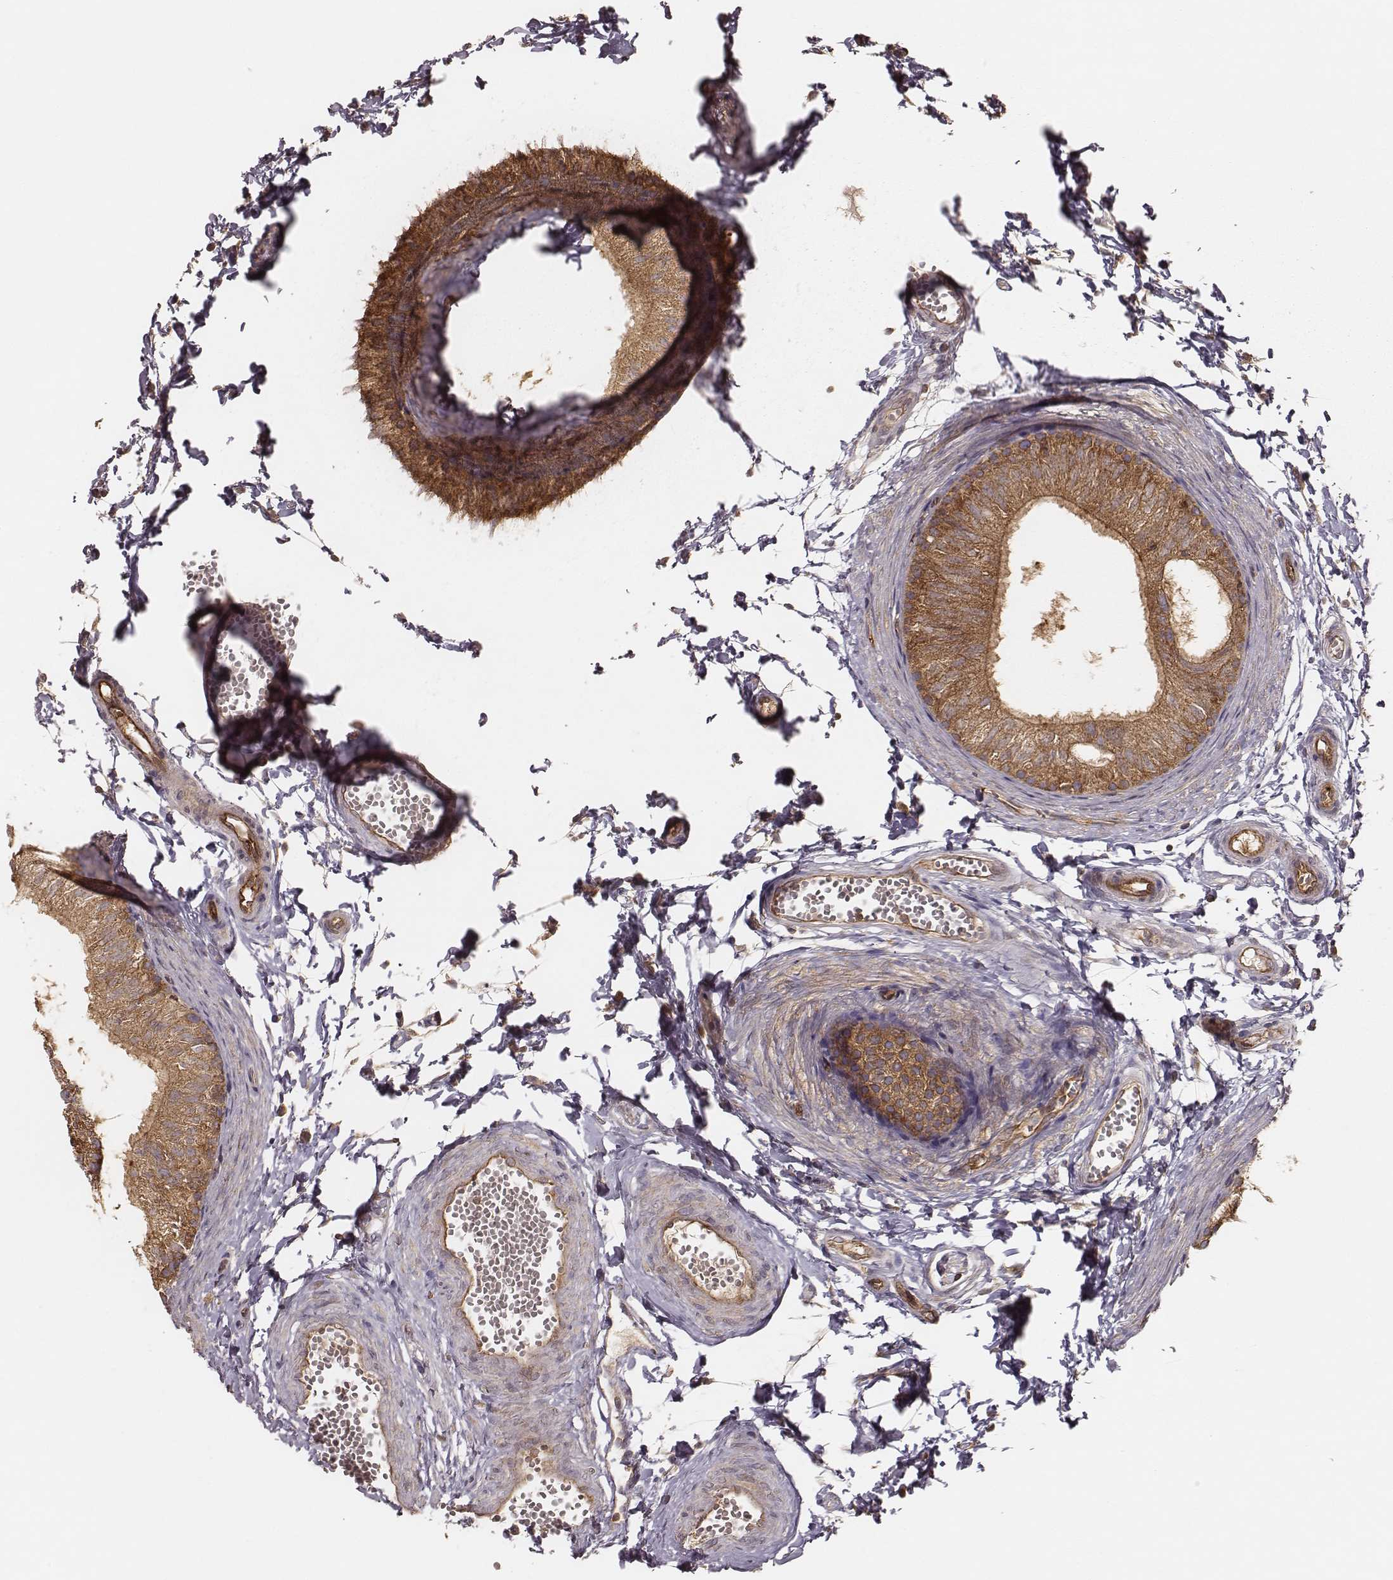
{"staining": {"intensity": "moderate", "quantity": ">75%", "location": "cytoplasmic/membranous"}, "tissue": "epididymis", "cell_type": "Glandular cells", "image_type": "normal", "snomed": [{"axis": "morphology", "description": "Normal tissue, NOS"}, {"axis": "topography", "description": "Epididymis"}], "caption": "Protein positivity by immunohistochemistry exhibits moderate cytoplasmic/membranous positivity in about >75% of glandular cells in normal epididymis.", "gene": "CARS1", "patient": {"sex": "male", "age": 22}}